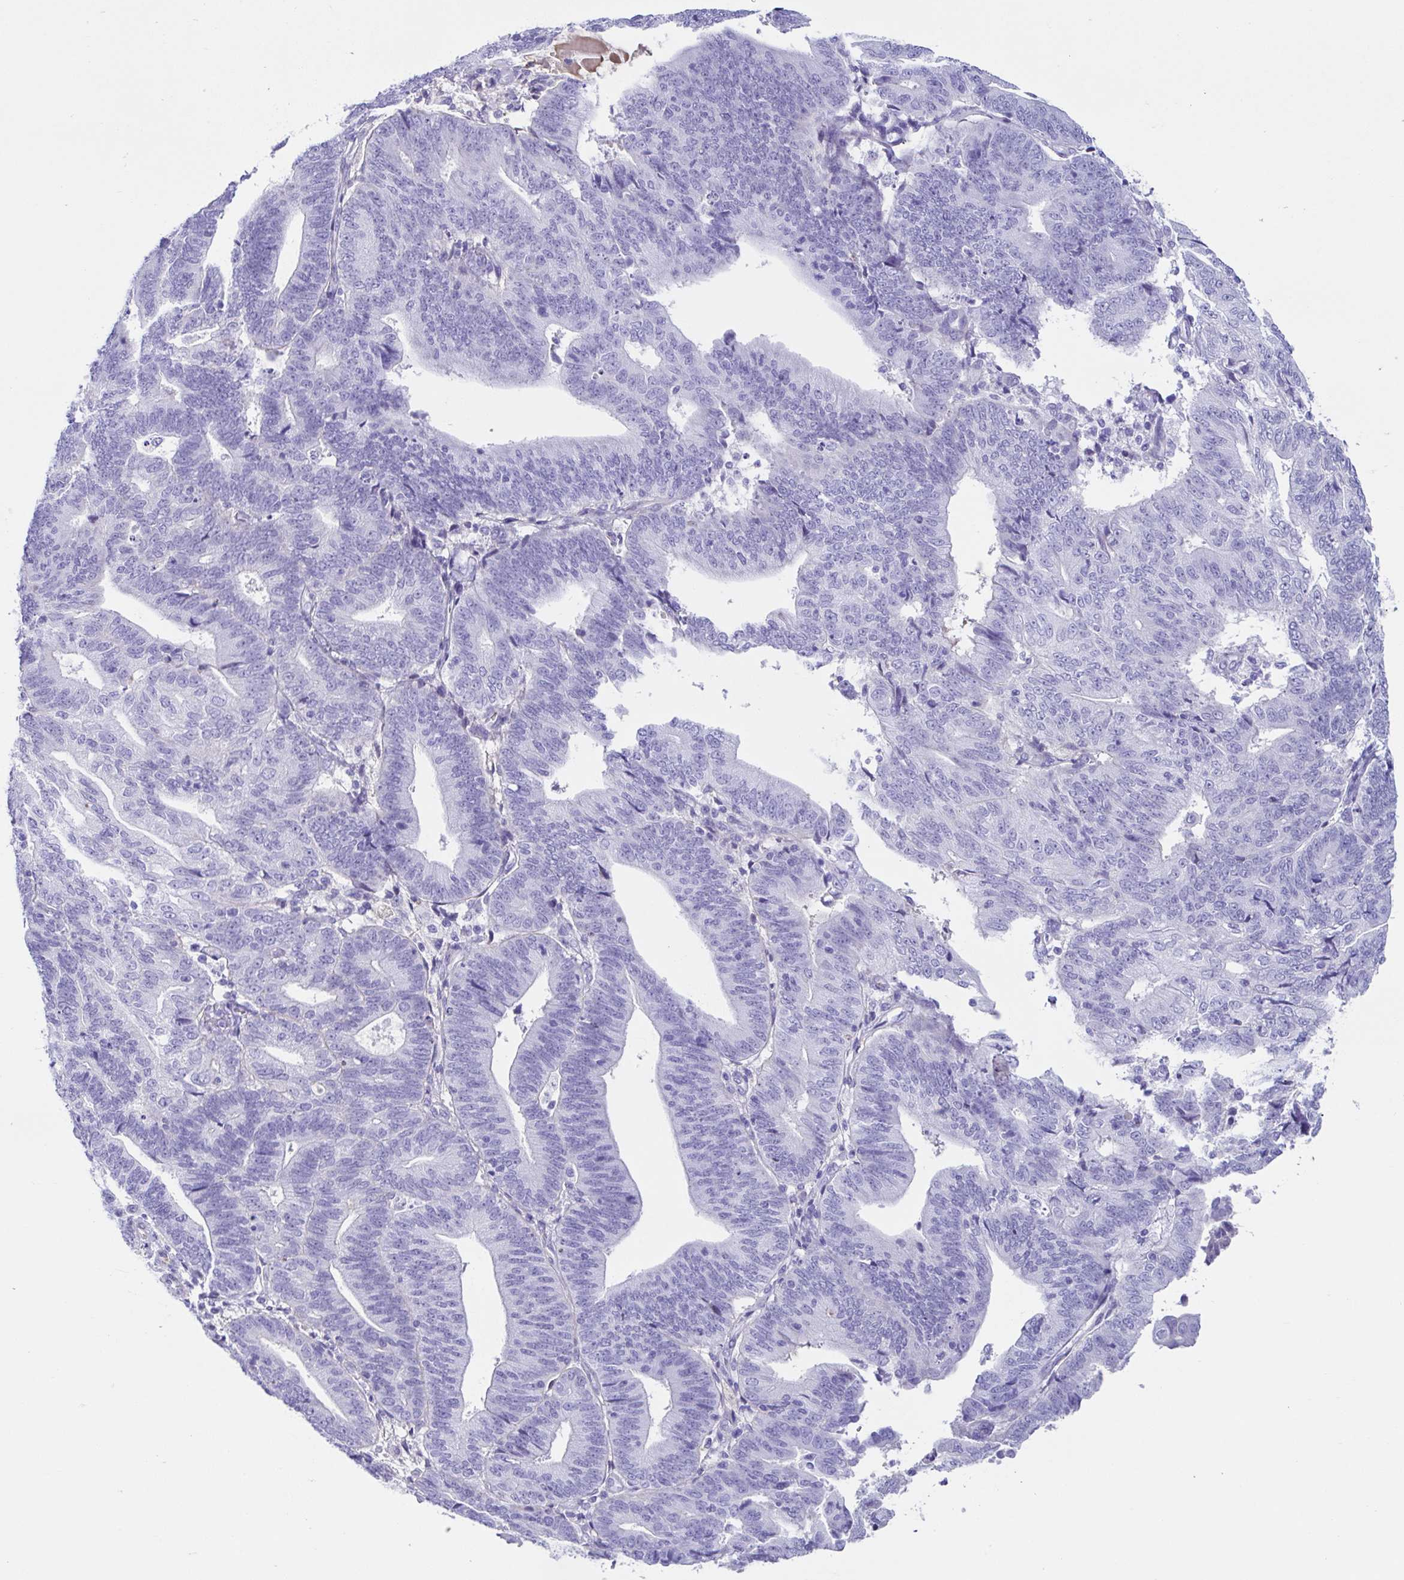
{"staining": {"intensity": "negative", "quantity": "none", "location": "none"}, "tissue": "endometrial cancer", "cell_type": "Tumor cells", "image_type": "cancer", "snomed": [{"axis": "morphology", "description": "Adenocarcinoma, NOS"}, {"axis": "topography", "description": "Endometrium"}], "caption": "A micrograph of adenocarcinoma (endometrial) stained for a protein displays no brown staining in tumor cells.", "gene": "CYP11B1", "patient": {"sex": "female", "age": 70}}